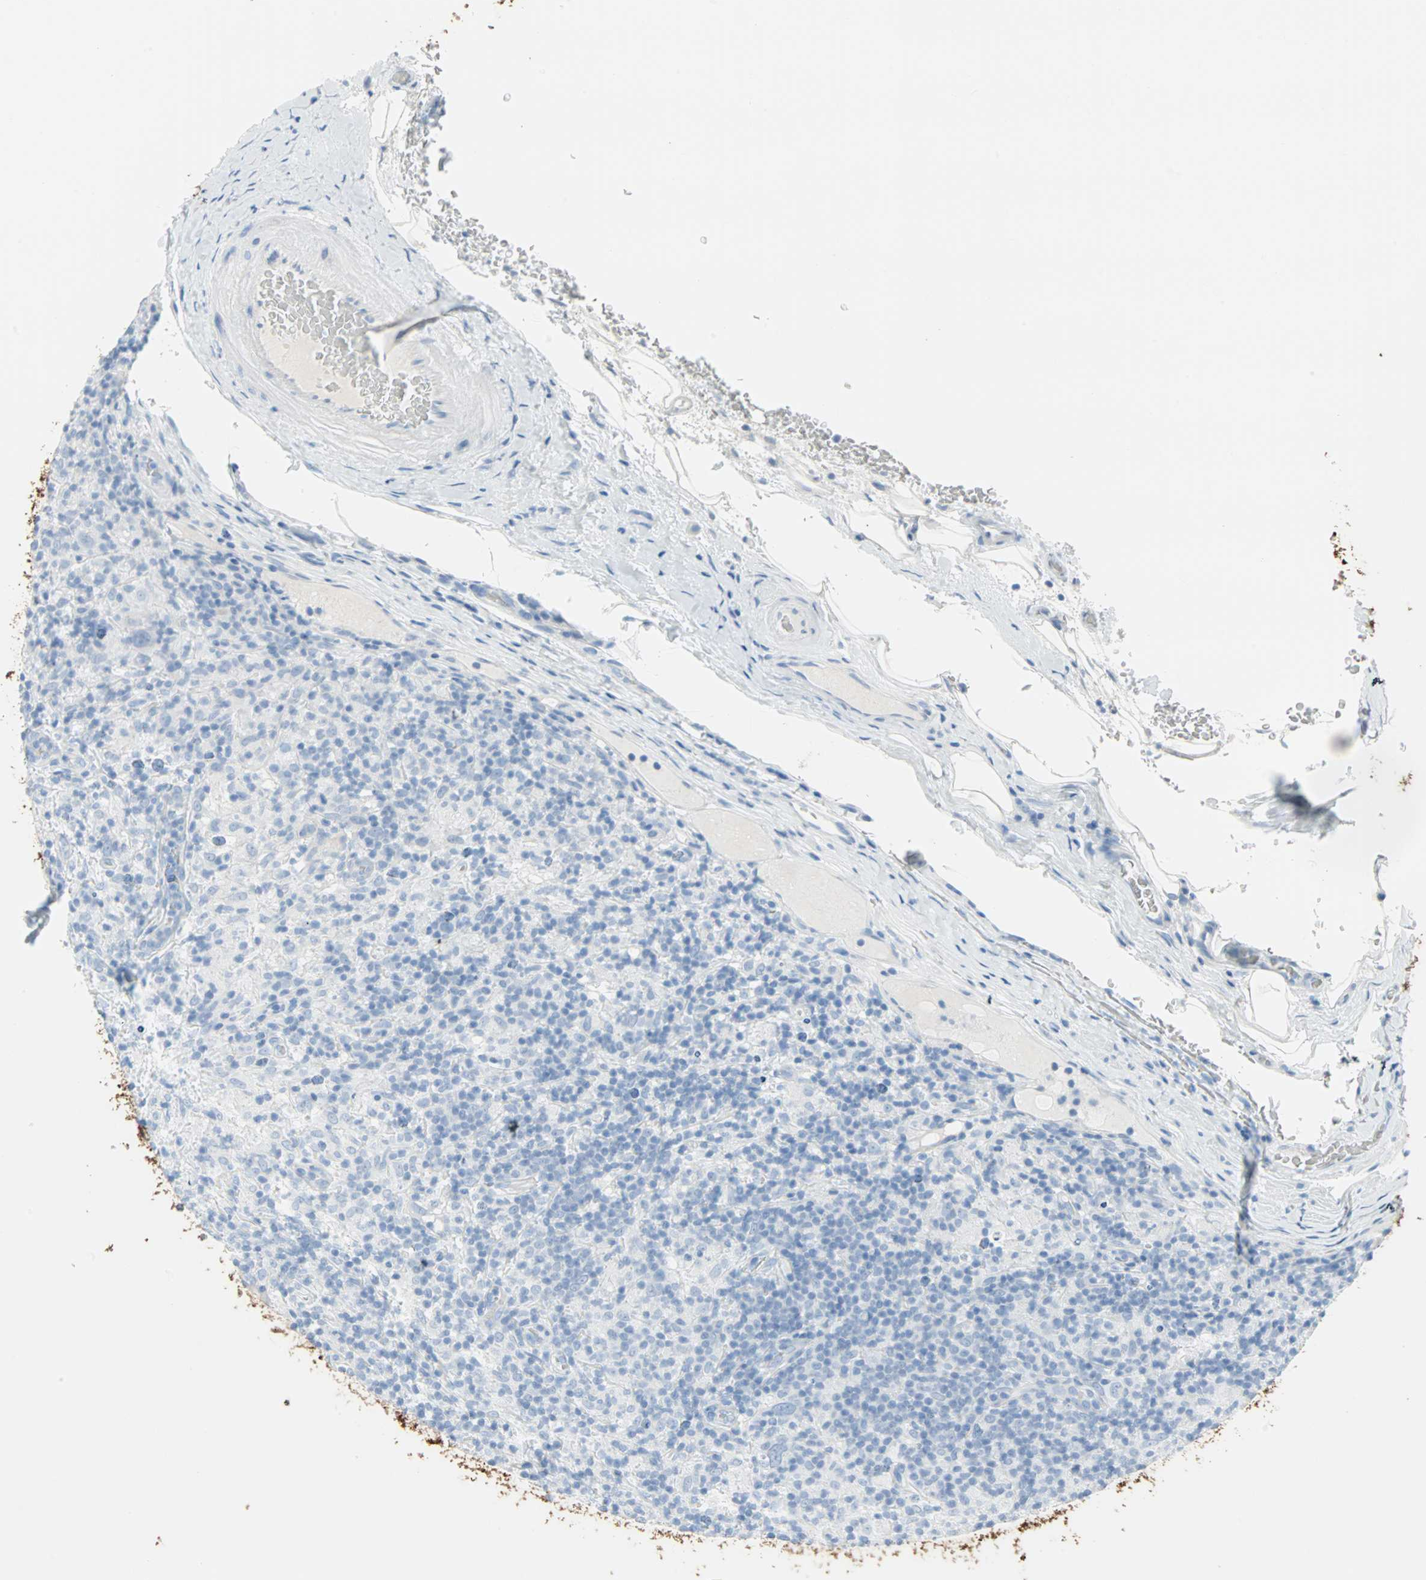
{"staining": {"intensity": "negative", "quantity": "none", "location": "none"}, "tissue": "lymphoma", "cell_type": "Tumor cells", "image_type": "cancer", "snomed": [{"axis": "morphology", "description": "Hodgkin's disease, NOS"}, {"axis": "topography", "description": "Lymph node"}], "caption": "High power microscopy histopathology image of an IHC photomicrograph of Hodgkin's disease, revealing no significant staining in tumor cells. (DAB (3,3'-diaminobenzidine) immunohistochemistry visualized using brightfield microscopy, high magnification).", "gene": "STX1A", "patient": {"sex": "male", "age": 70}}